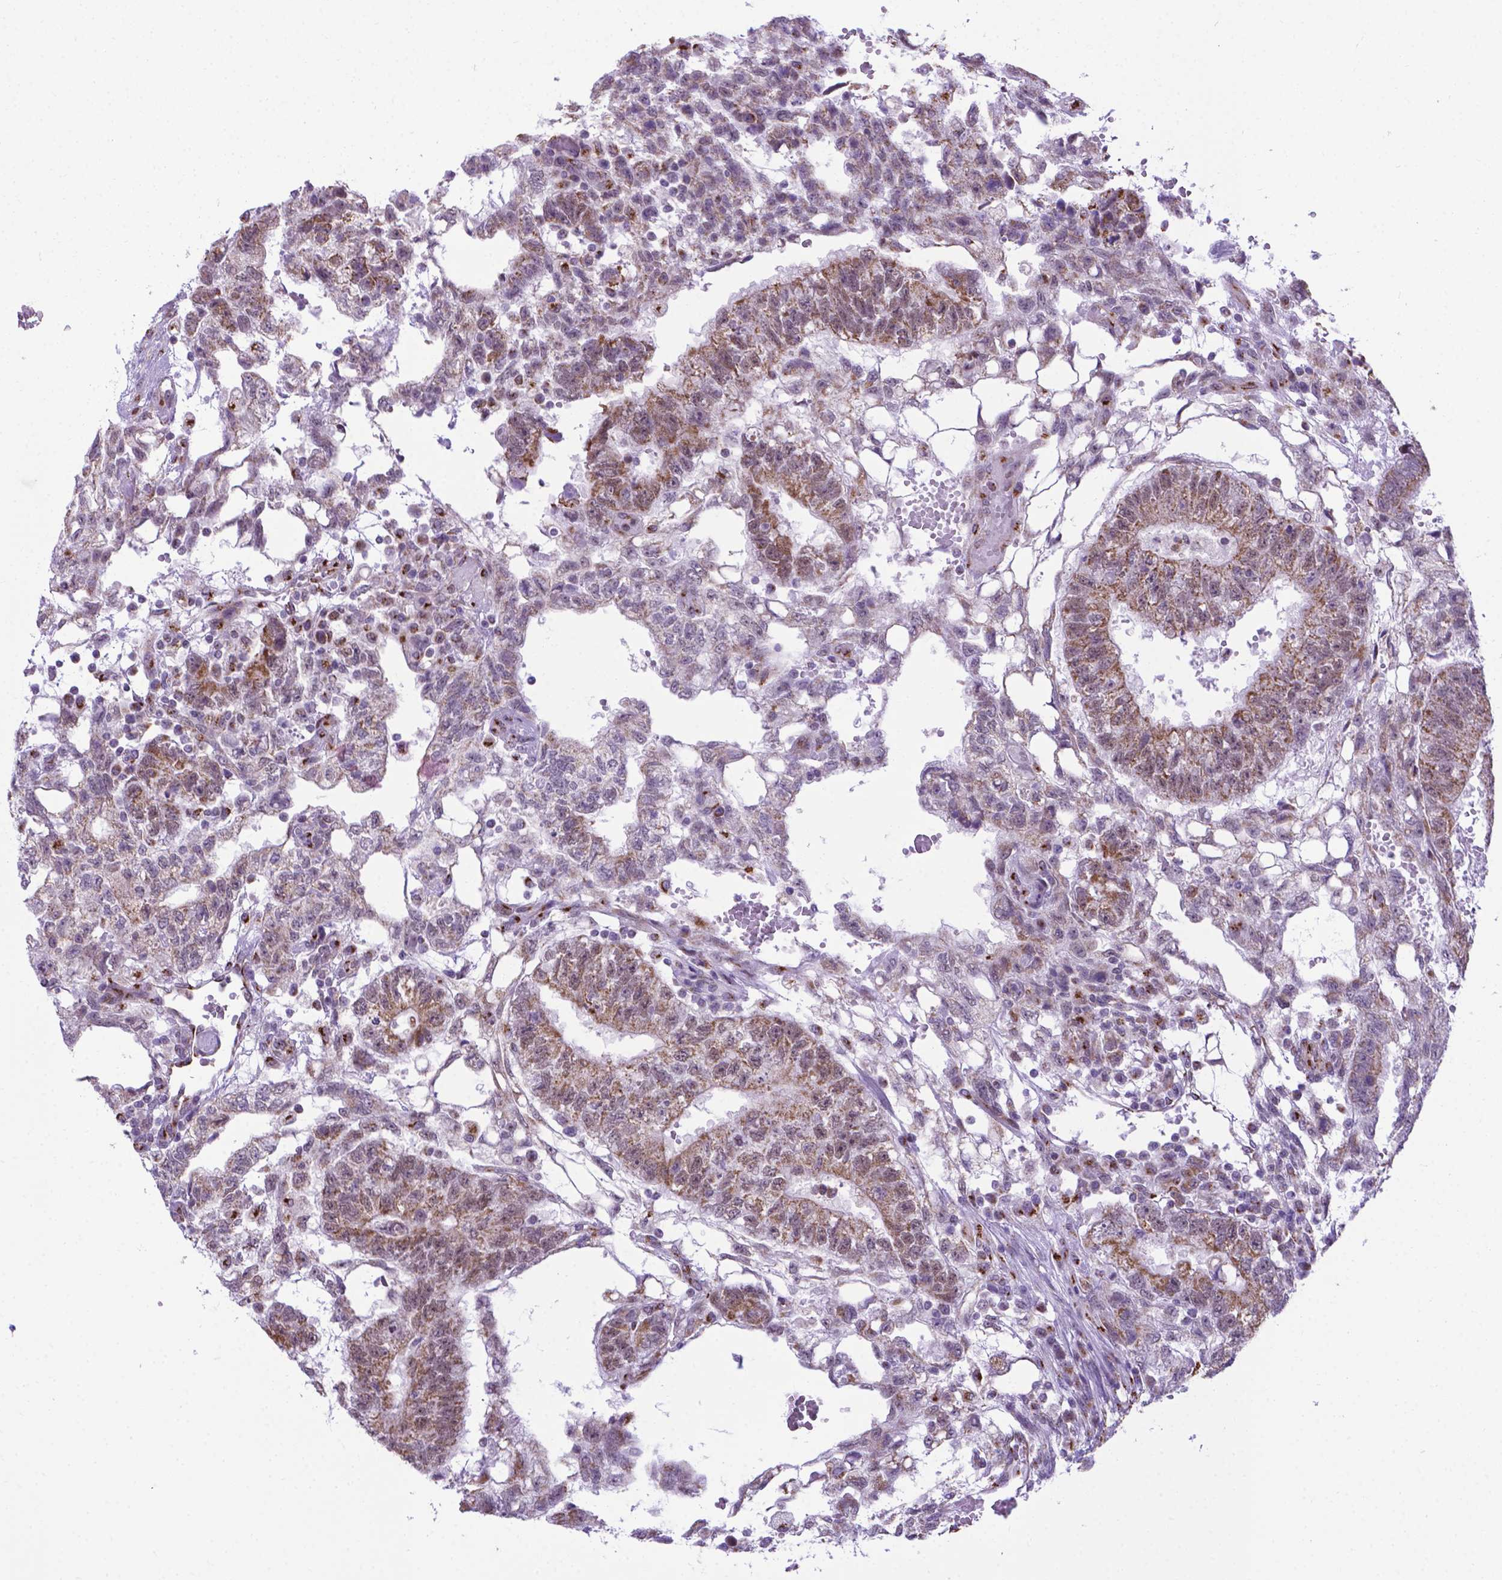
{"staining": {"intensity": "moderate", "quantity": "25%-75%", "location": "cytoplasmic/membranous"}, "tissue": "testis cancer", "cell_type": "Tumor cells", "image_type": "cancer", "snomed": [{"axis": "morphology", "description": "Carcinoma, Embryonal, NOS"}, {"axis": "topography", "description": "Testis"}], "caption": "Protein staining of testis cancer (embryonal carcinoma) tissue demonstrates moderate cytoplasmic/membranous expression in about 25%-75% of tumor cells. Ihc stains the protein in brown and the nuclei are stained blue.", "gene": "MRPL10", "patient": {"sex": "male", "age": 32}}